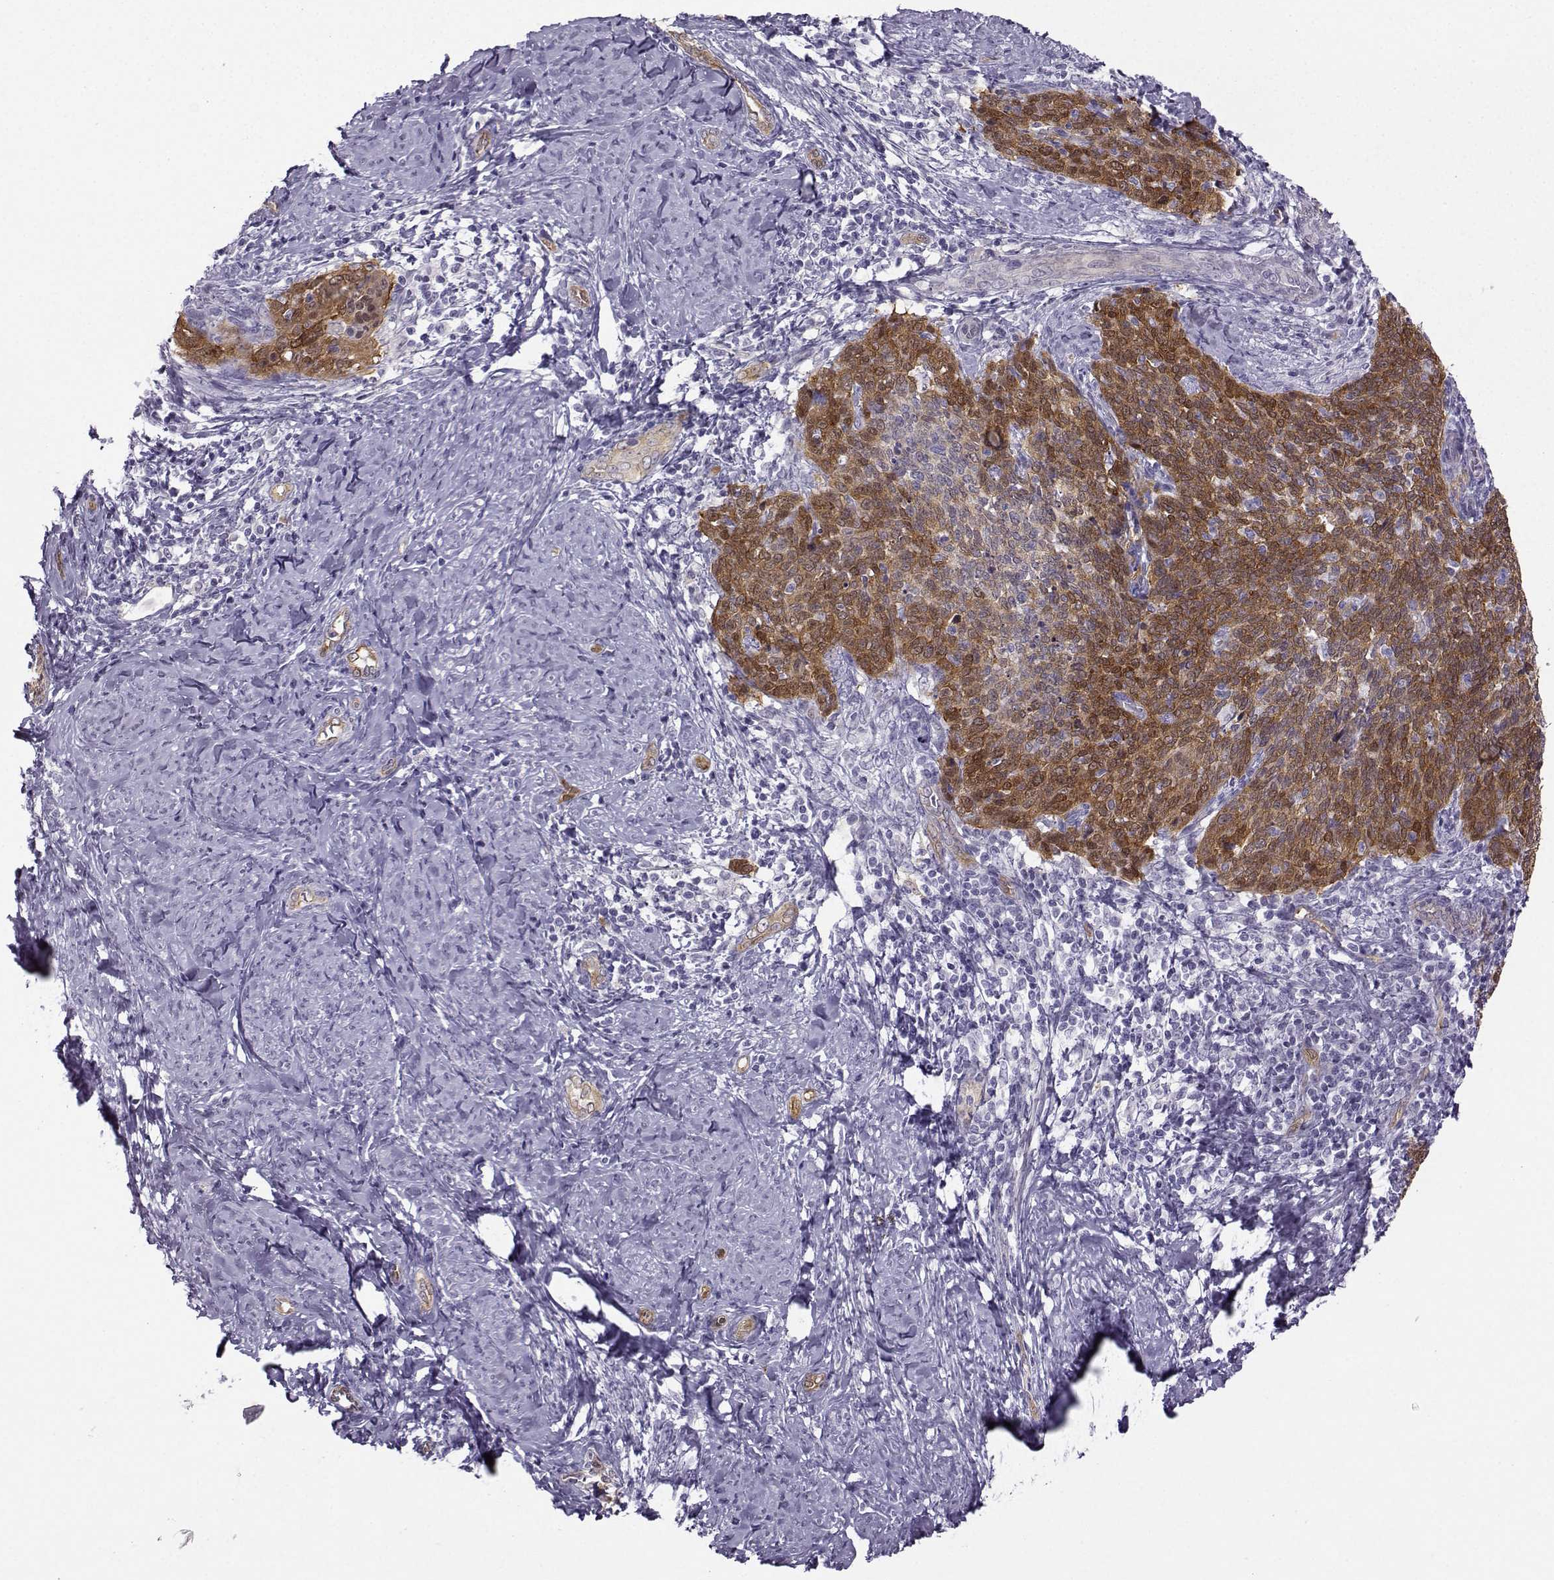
{"staining": {"intensity": "strong", "quantity": "25%-75%", "location": "cytoplasmic/membranous"}, "tissue": "cervical cancer", "cell_type": "Tumor cells", "image_type": "cancer", "snomed": [{"axis": "morphology", "description": "Normal tissue, NOS"}, {"axis": "morphology", "description": "Squamous cell carcinoma, NOS"}, {"axis": "topography", "description": "Cervix"}], "caption": "IHC image of neoplastic tissue: human cervical squamous cell carcinoma stained using immunohistochemistry demonstrates high levels of strong protein expression localized specifically in the cytoplasmic/membranous of tumor cells, appearing as a cytoplasmic/membranous brown color.", "gene": "NQO1", "patient": {"sex": "female", "age": 39}}